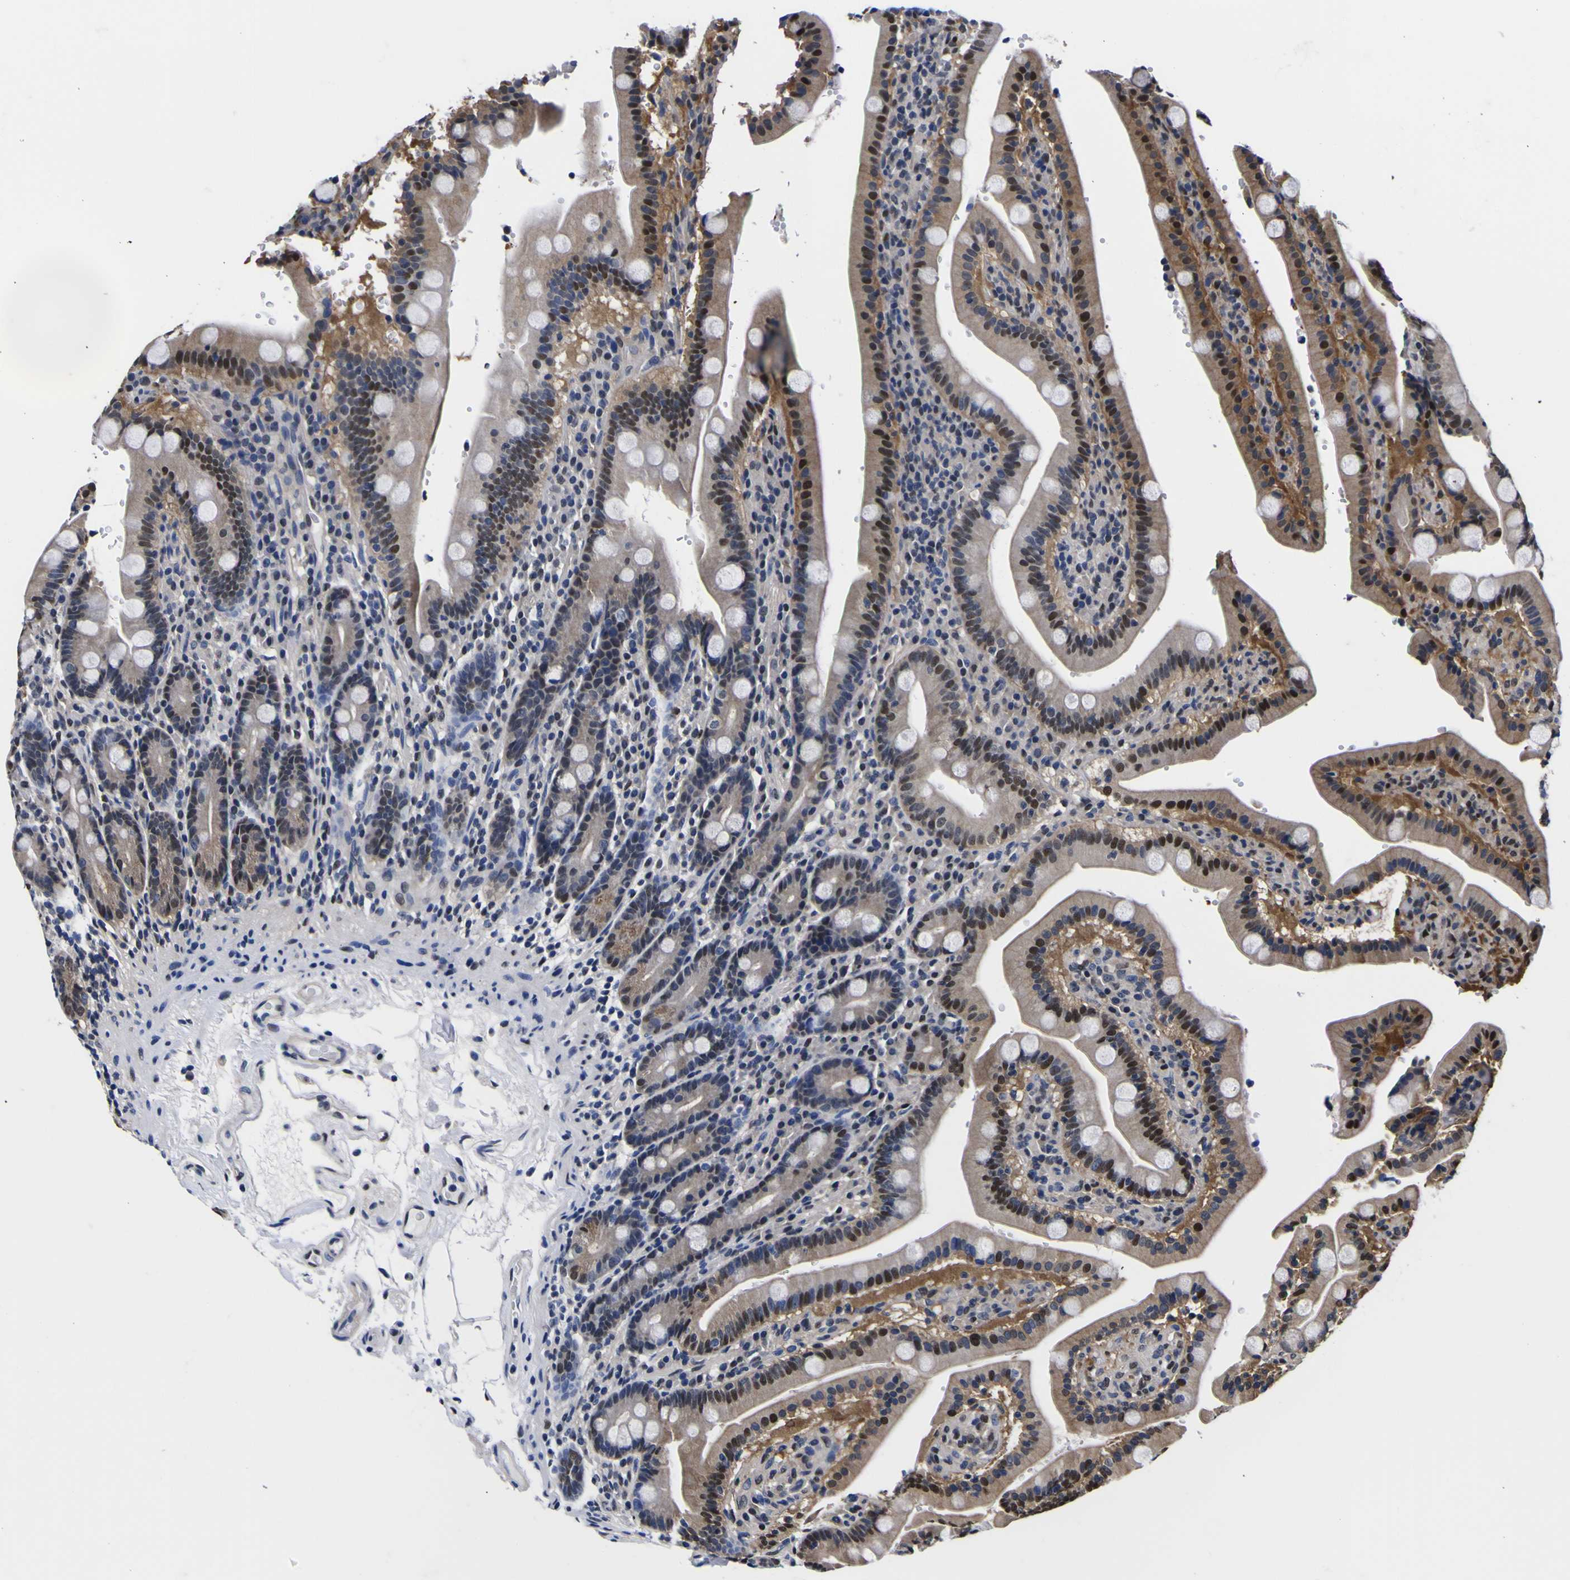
{"staining": {"intensity": "strong", "quantity": "25%-75%", "location": "cytoplasmic/membranous,nuclear"}, "tissue": "duodenum", "cell_type": "Glandular cells", "image_type": "normal", "snomed": [{"axis": "morphology", "description": "Normal tissue, NOS"}, {"axis": "topography", "description": "Small intestine, NOS"}], "caption": "Unremarkable duodenum demonstrates strong cytoplasmic/membranous,nuclear positivity in about 25%-75% of glandular cells.", "gene": "FAM110B", "patient": {"sex": "female", "age": 71}}